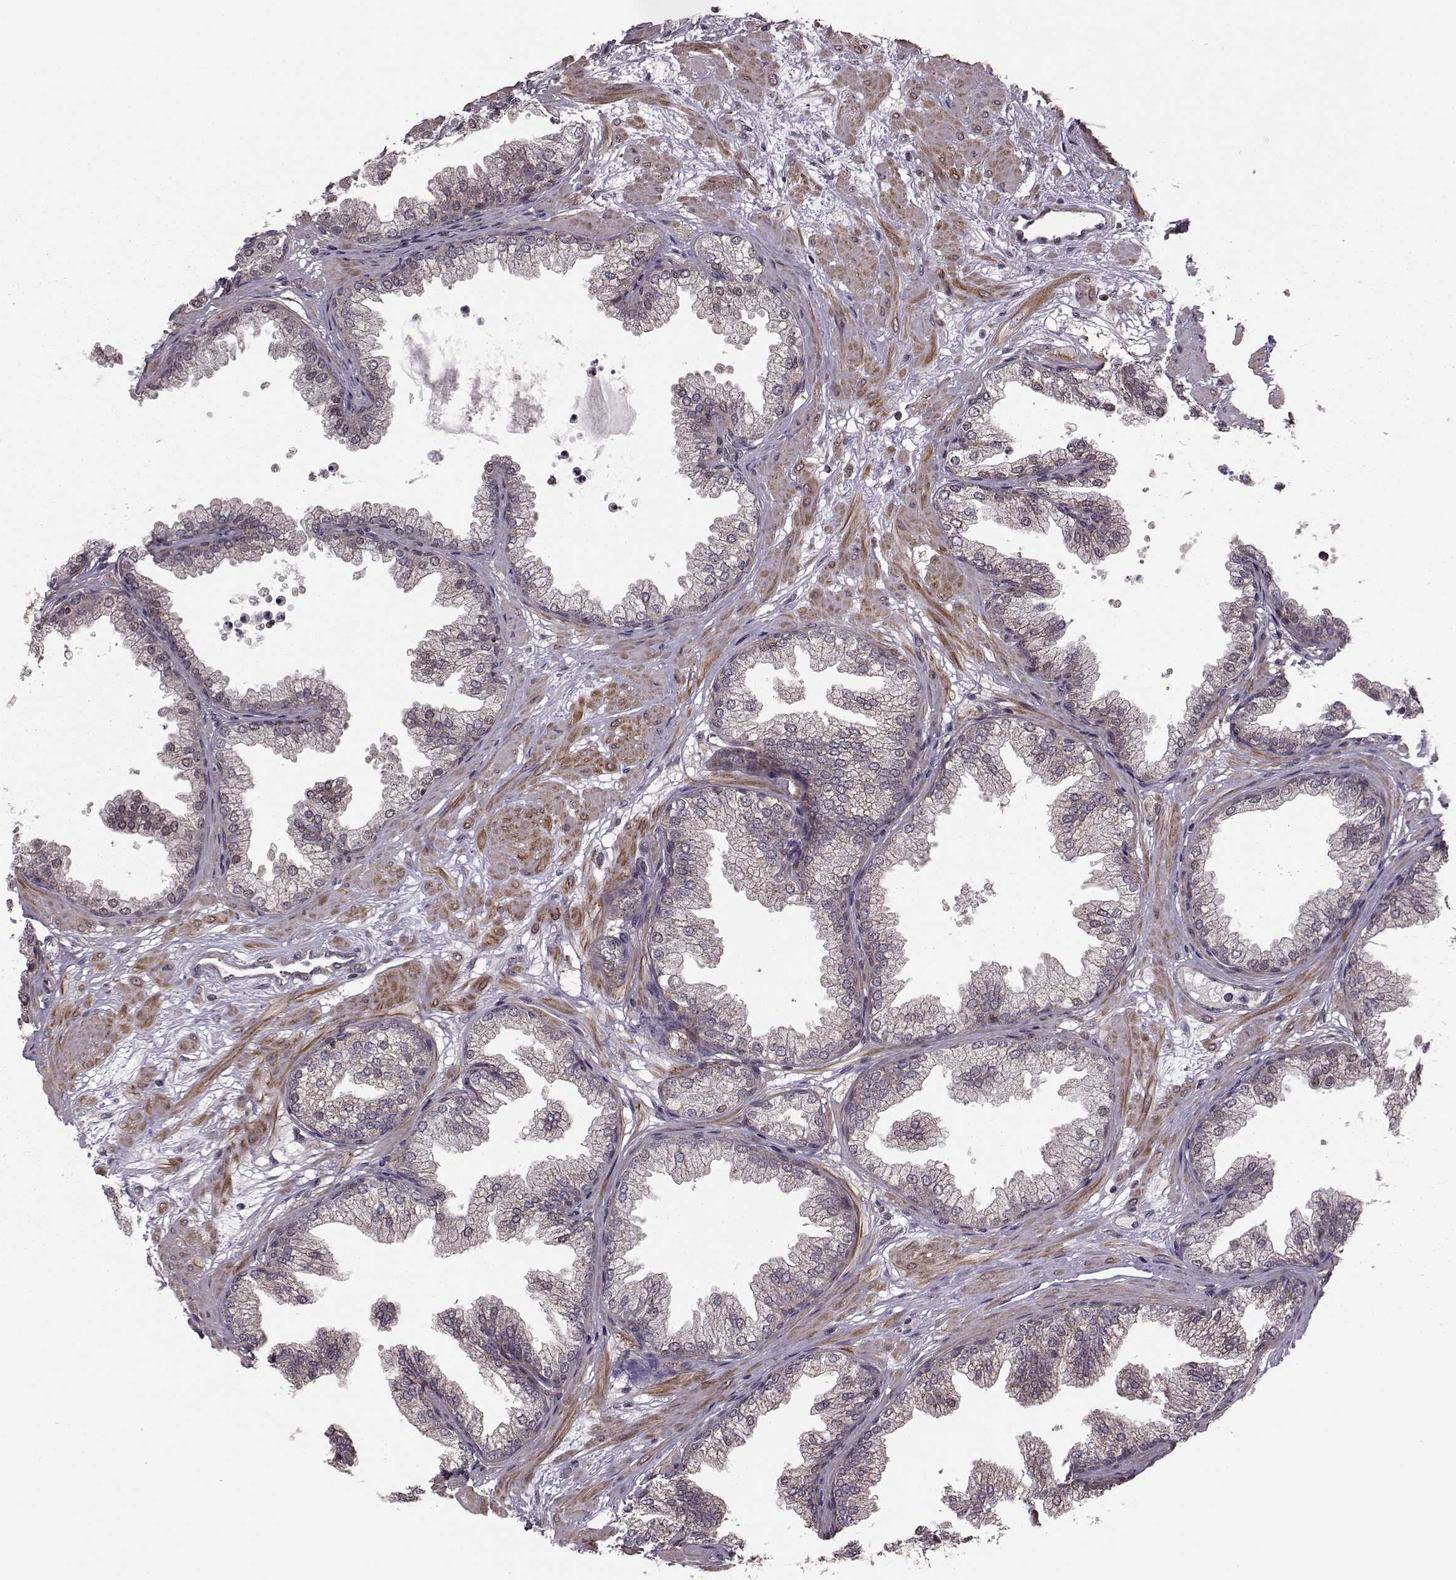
{"staining": {"intensity": "weak", "quantity": "25%-75%", "location": "cytoplasmic/membranous"}, "tissue": "prostate", "cell_type": "Glandular cells", "image_type": "normal", "snomed": [{"axis": "morphology", "description": "Normal tissue, NOS"}, {"axis": "topography", "description": "Prostate"}], "caption": "An immunohistochemistry (IHC) histopathology image of normal tissue is shown. Protein staining in brown labels weak cytoplasmic/membranous positivity in prostate within glandular cells.", "gene": "FNIP2", "patient": {"sex": "male", "age": 37}}